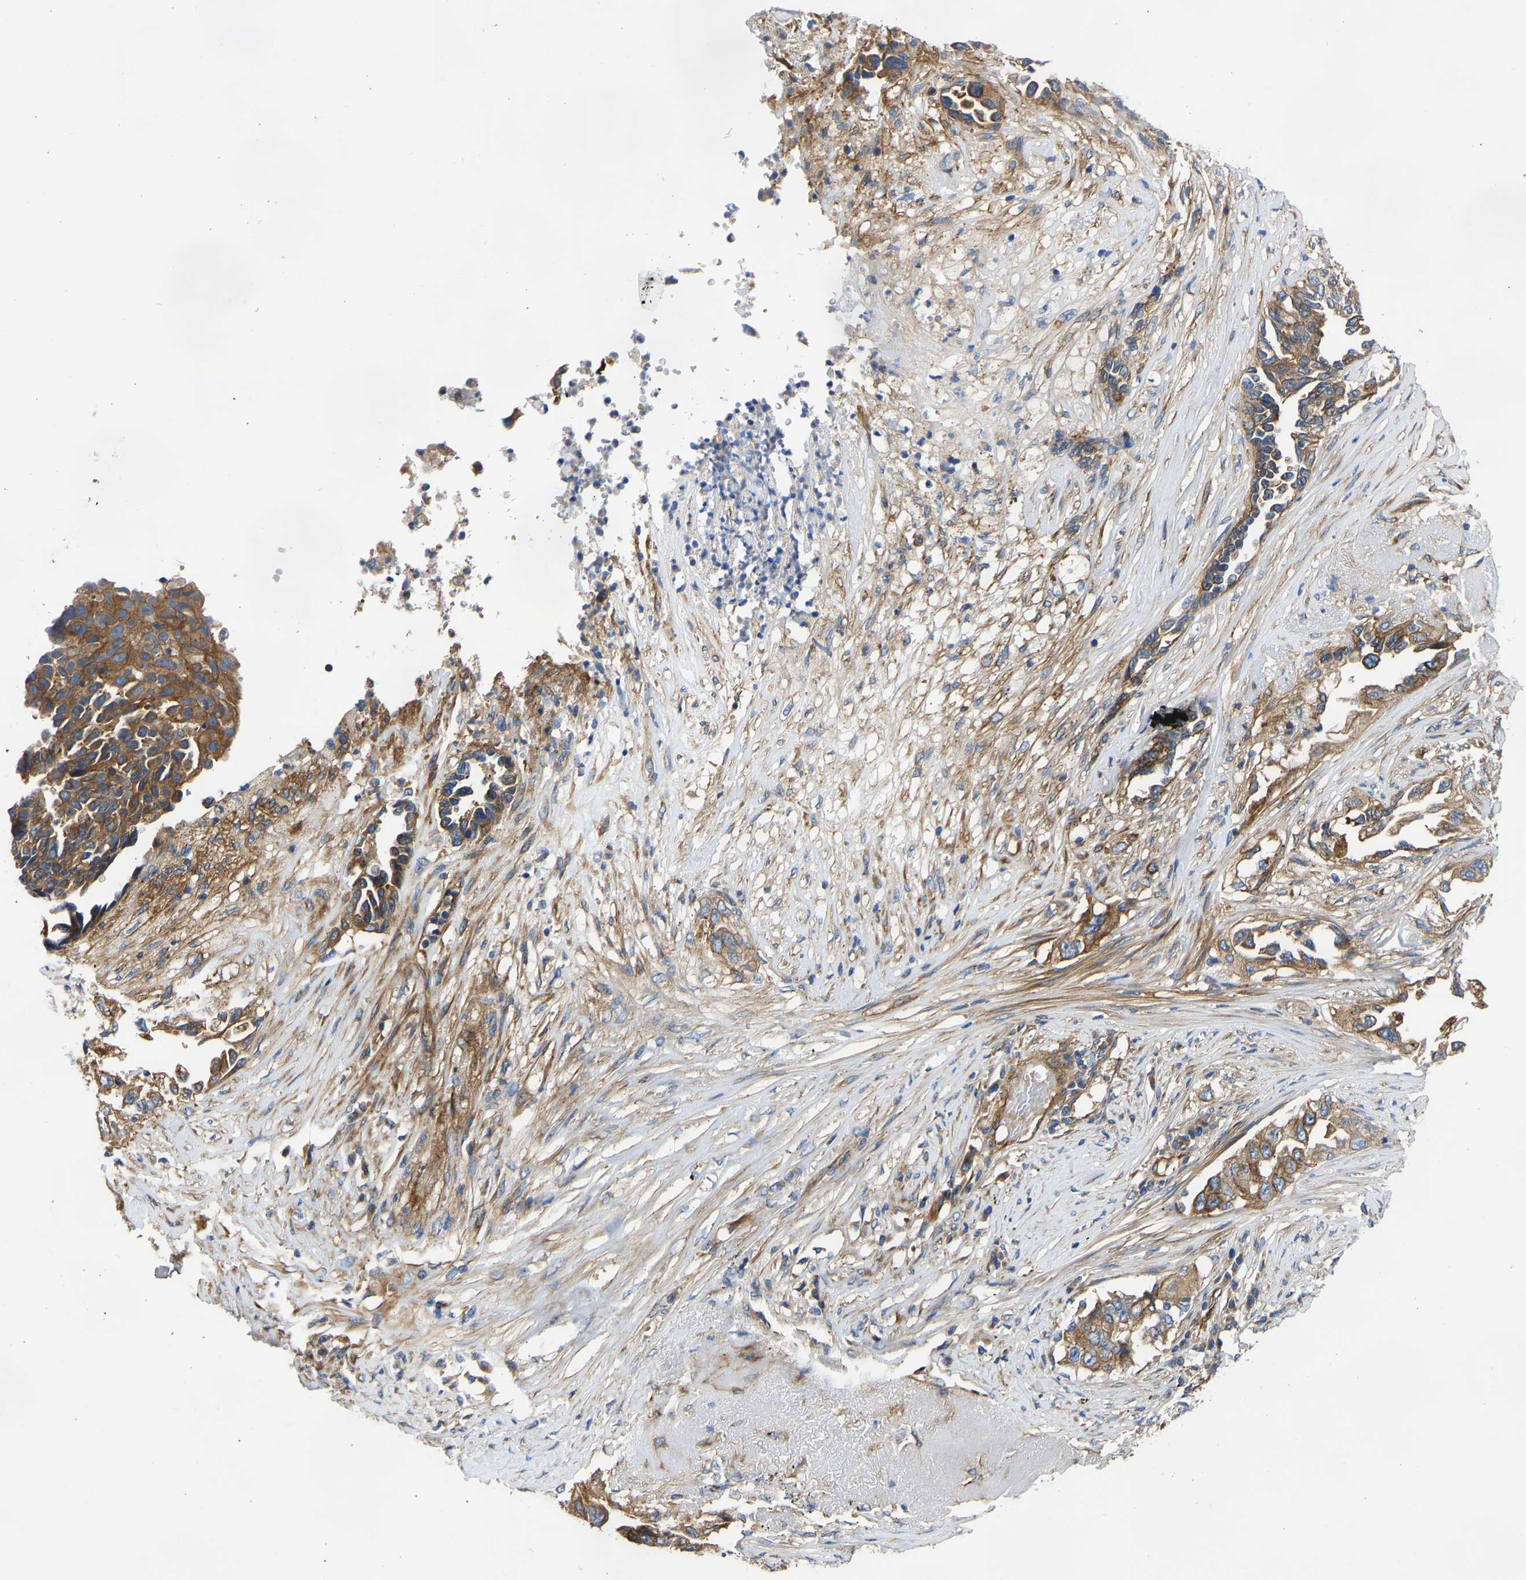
{"staining": {"intensity": "moderate", "quantity": ">75%", "location": "cytoplasmic/membranous"}, "tissue": "lung cancer", "cell_type": "Tumor cells", "image_type": "cancer", "snomed": [{"axis": "morphology", "description": "Adenocarcinoma, NOS"}, {"axis": "topography", "description": "Lung"}], "caption": "This histopathology image reveals immunohistochemistry staining of lung cancer (adenocarcinoma), with medium moderate cytoplasmic/membranous staining in about >75% of tumor cells.", "gene": "MYO1C", "patient": {"sex": "female", "age": 51}}